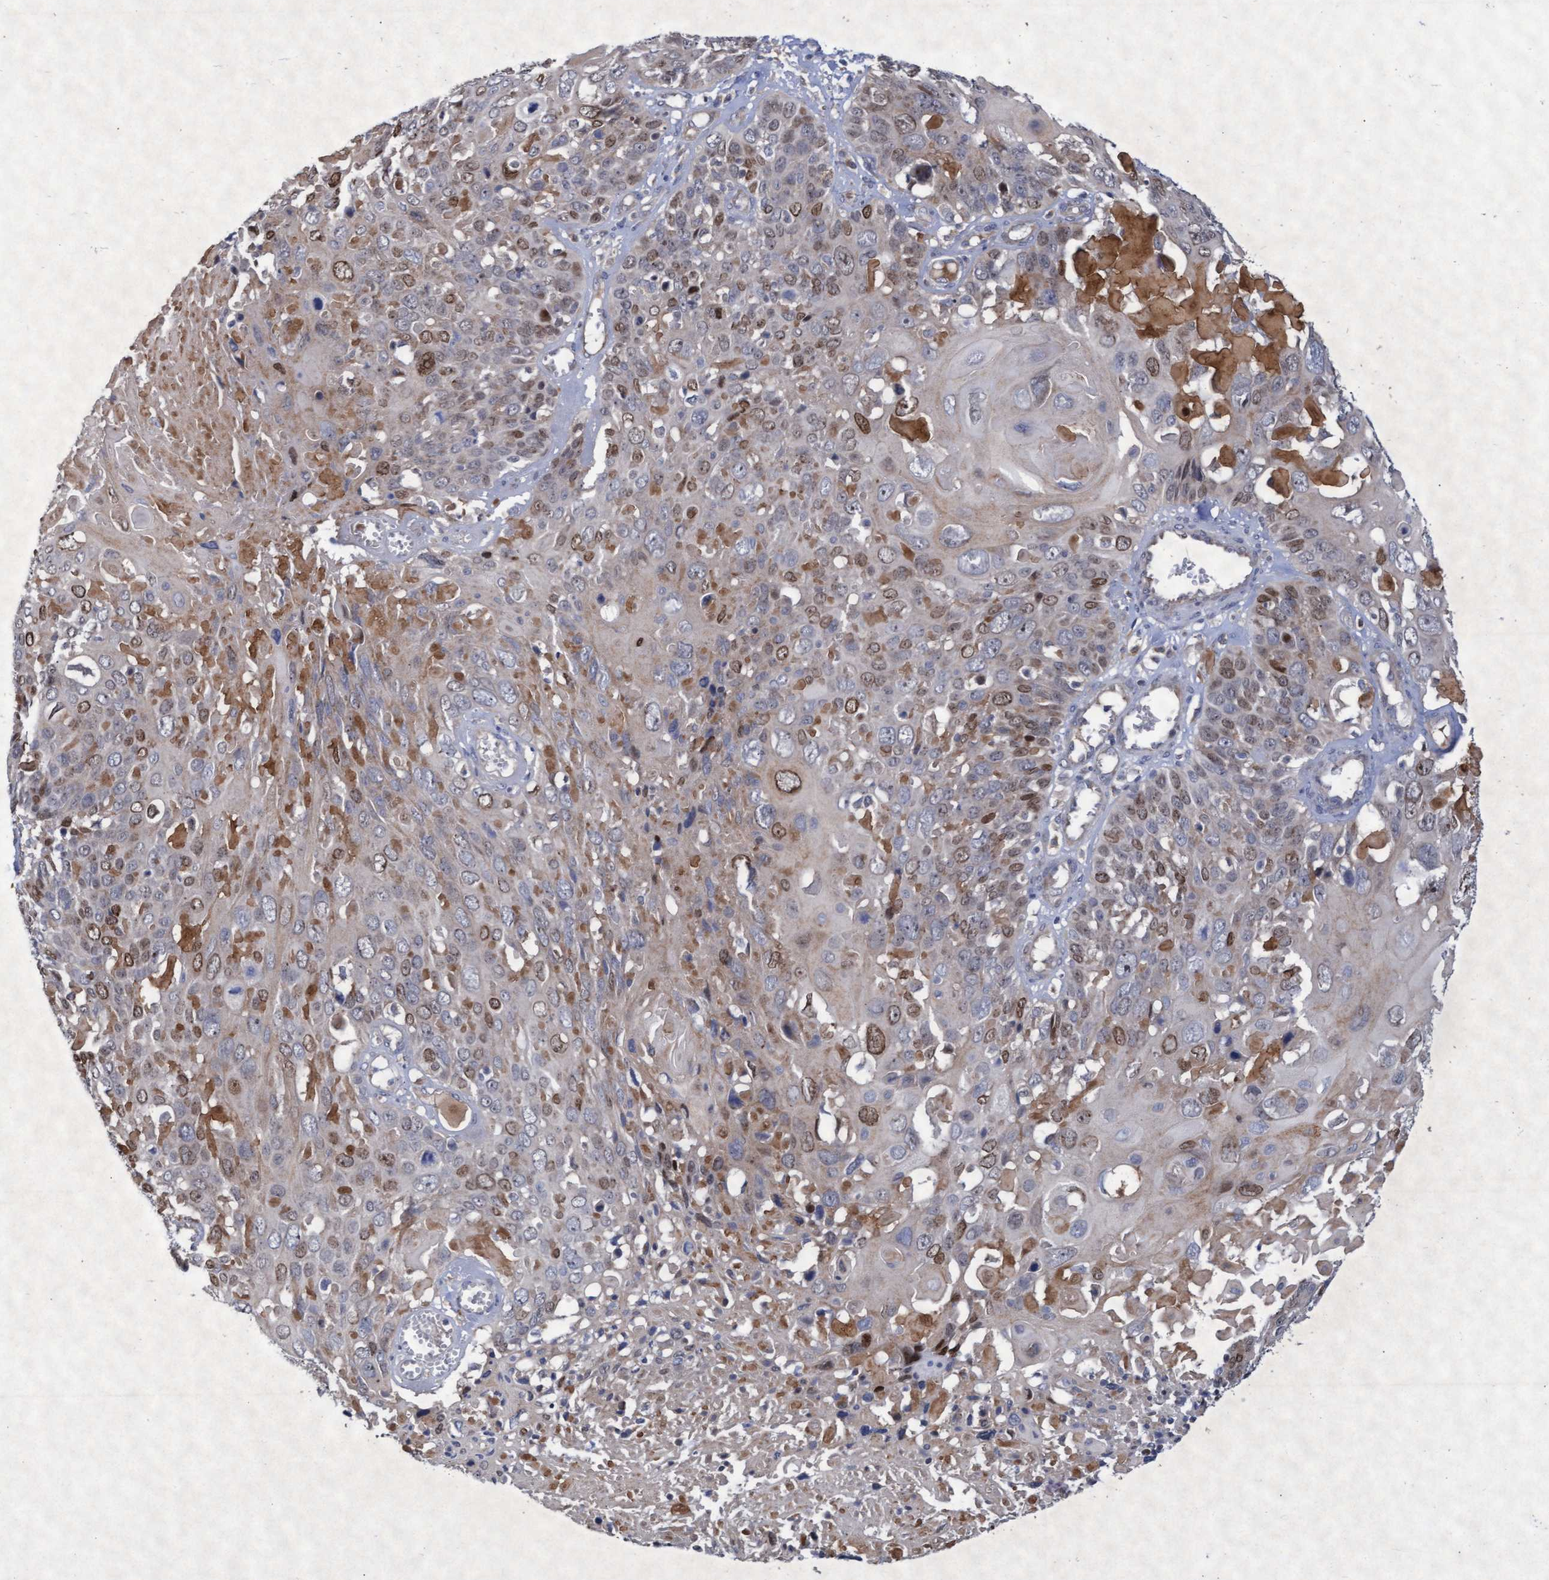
{"staining": {"intensity": "weak", "quantity": "25%-75%", "location": "cytoplasmic/membranous,nuclear"}, "tissue": "cervical cancer", "cell_type": "Tumor cells", "image_type": "cancer", "snomed": [{"axis": "morphology", "description": "Squamous cell carcinoma, NOS"}, {"axis": "topography", "description": "Cervix"}], "caption": "Cervical cancer (squamous cell carcinoma) stained with DAB immunohistochemistry (IHC) displays low levels of weak cytoplasmic/membranous and nuclear staining in about 25%-75% of tumor cells. Immunohistochemistry (ihc) stains the protein in brown and the nuclei are stained blue.", "gene": "ABCF2", "patient": {"sex": "female", "age": 74}}